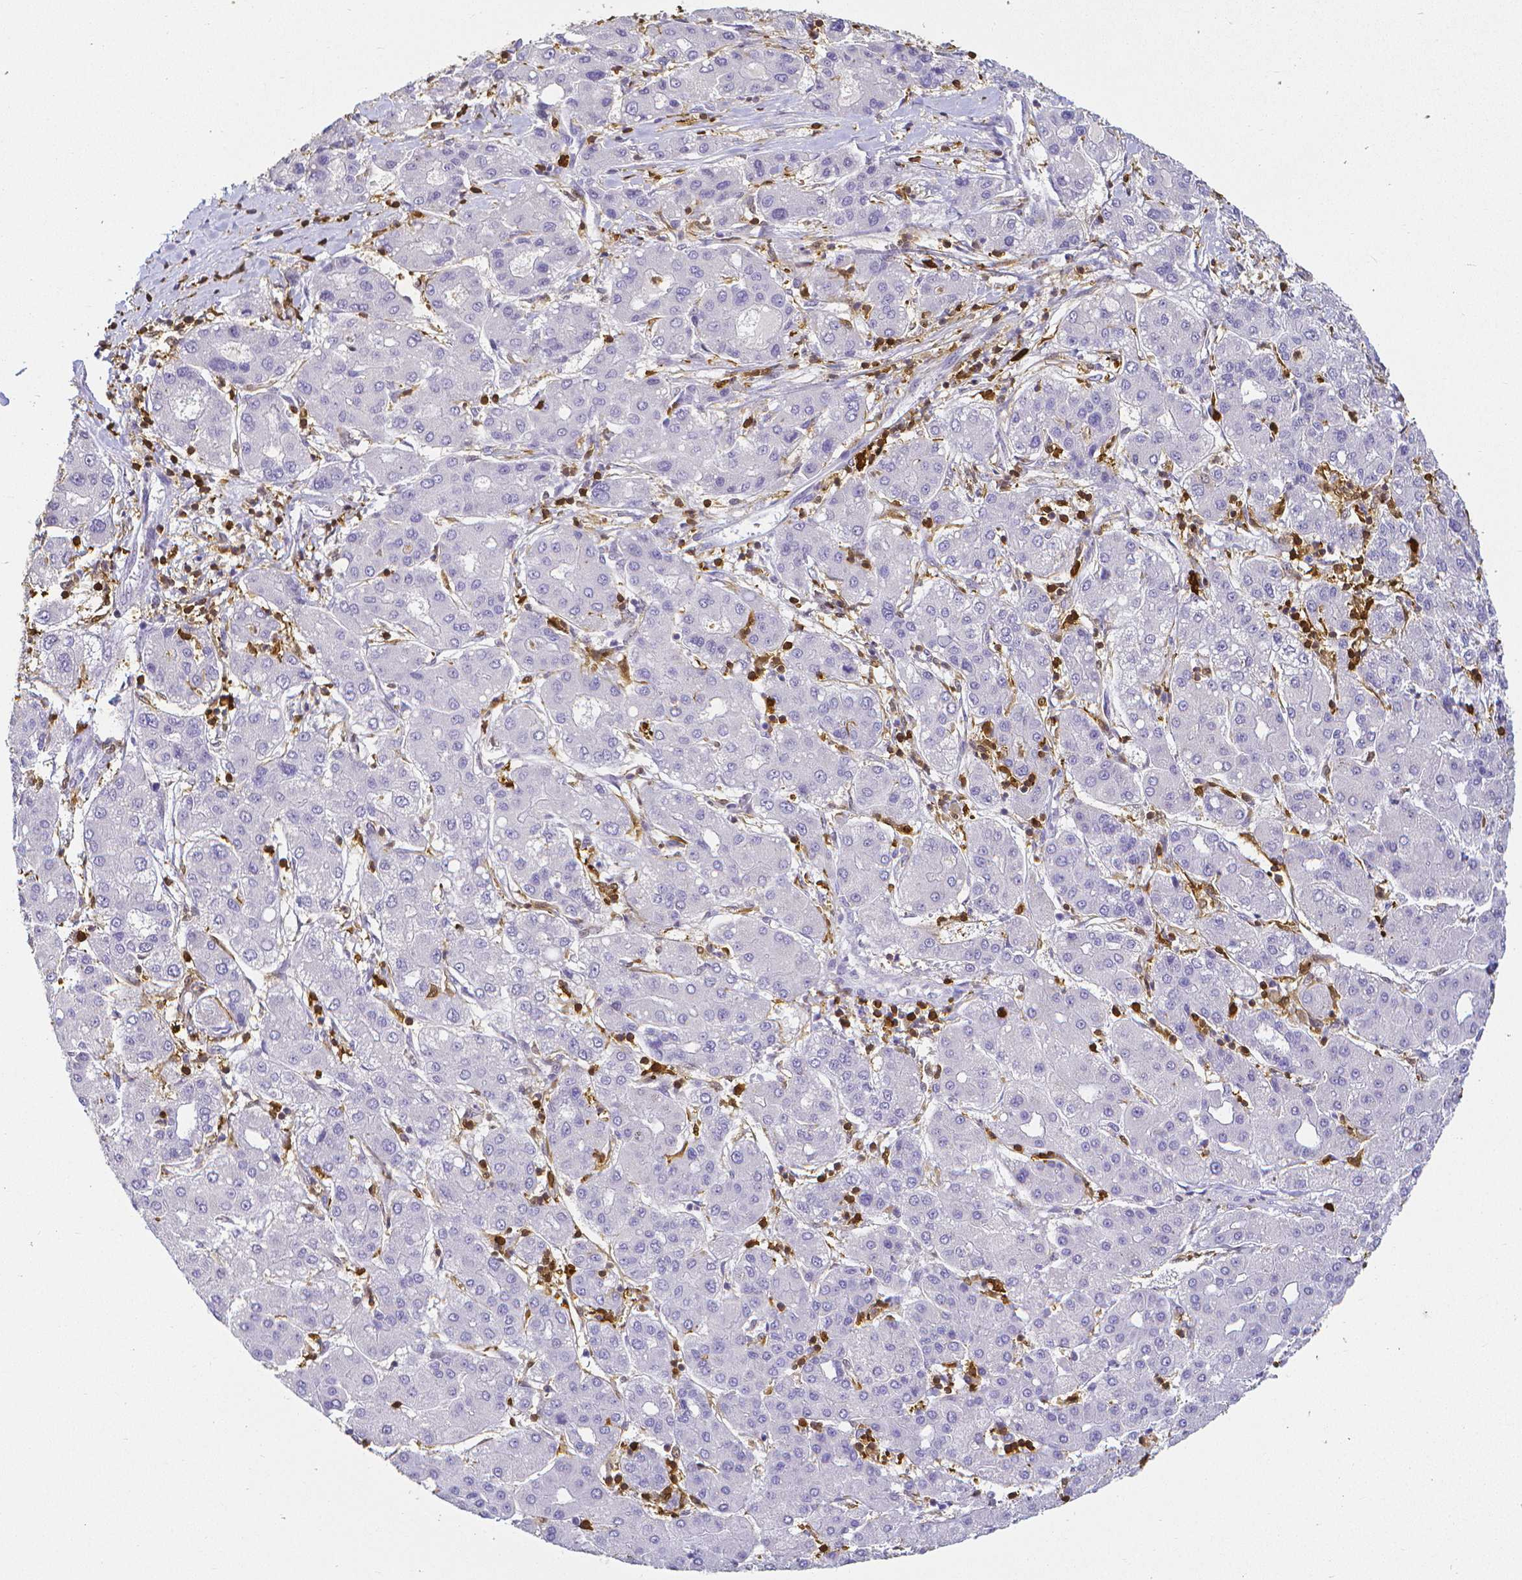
{"staining": {"intensity": "negative", "quantity": "none", "location": "none"}, "tissue": "liver cancer", "cell_type": "Tumor cells", "image_type": "cancer", "snomed": [{"axis": "morphology", "description": "Carcinoma, Hepatocellular, NOS"}, {"axis": "topography", "description": "Liver"}], "caption": "DAB immunohistochemical staining of hepatocellular carcinoma (liver) displays no significant expression in tumor cells.", "gene": "COTL1", "patient": {"sex": "male", "age": 65}}